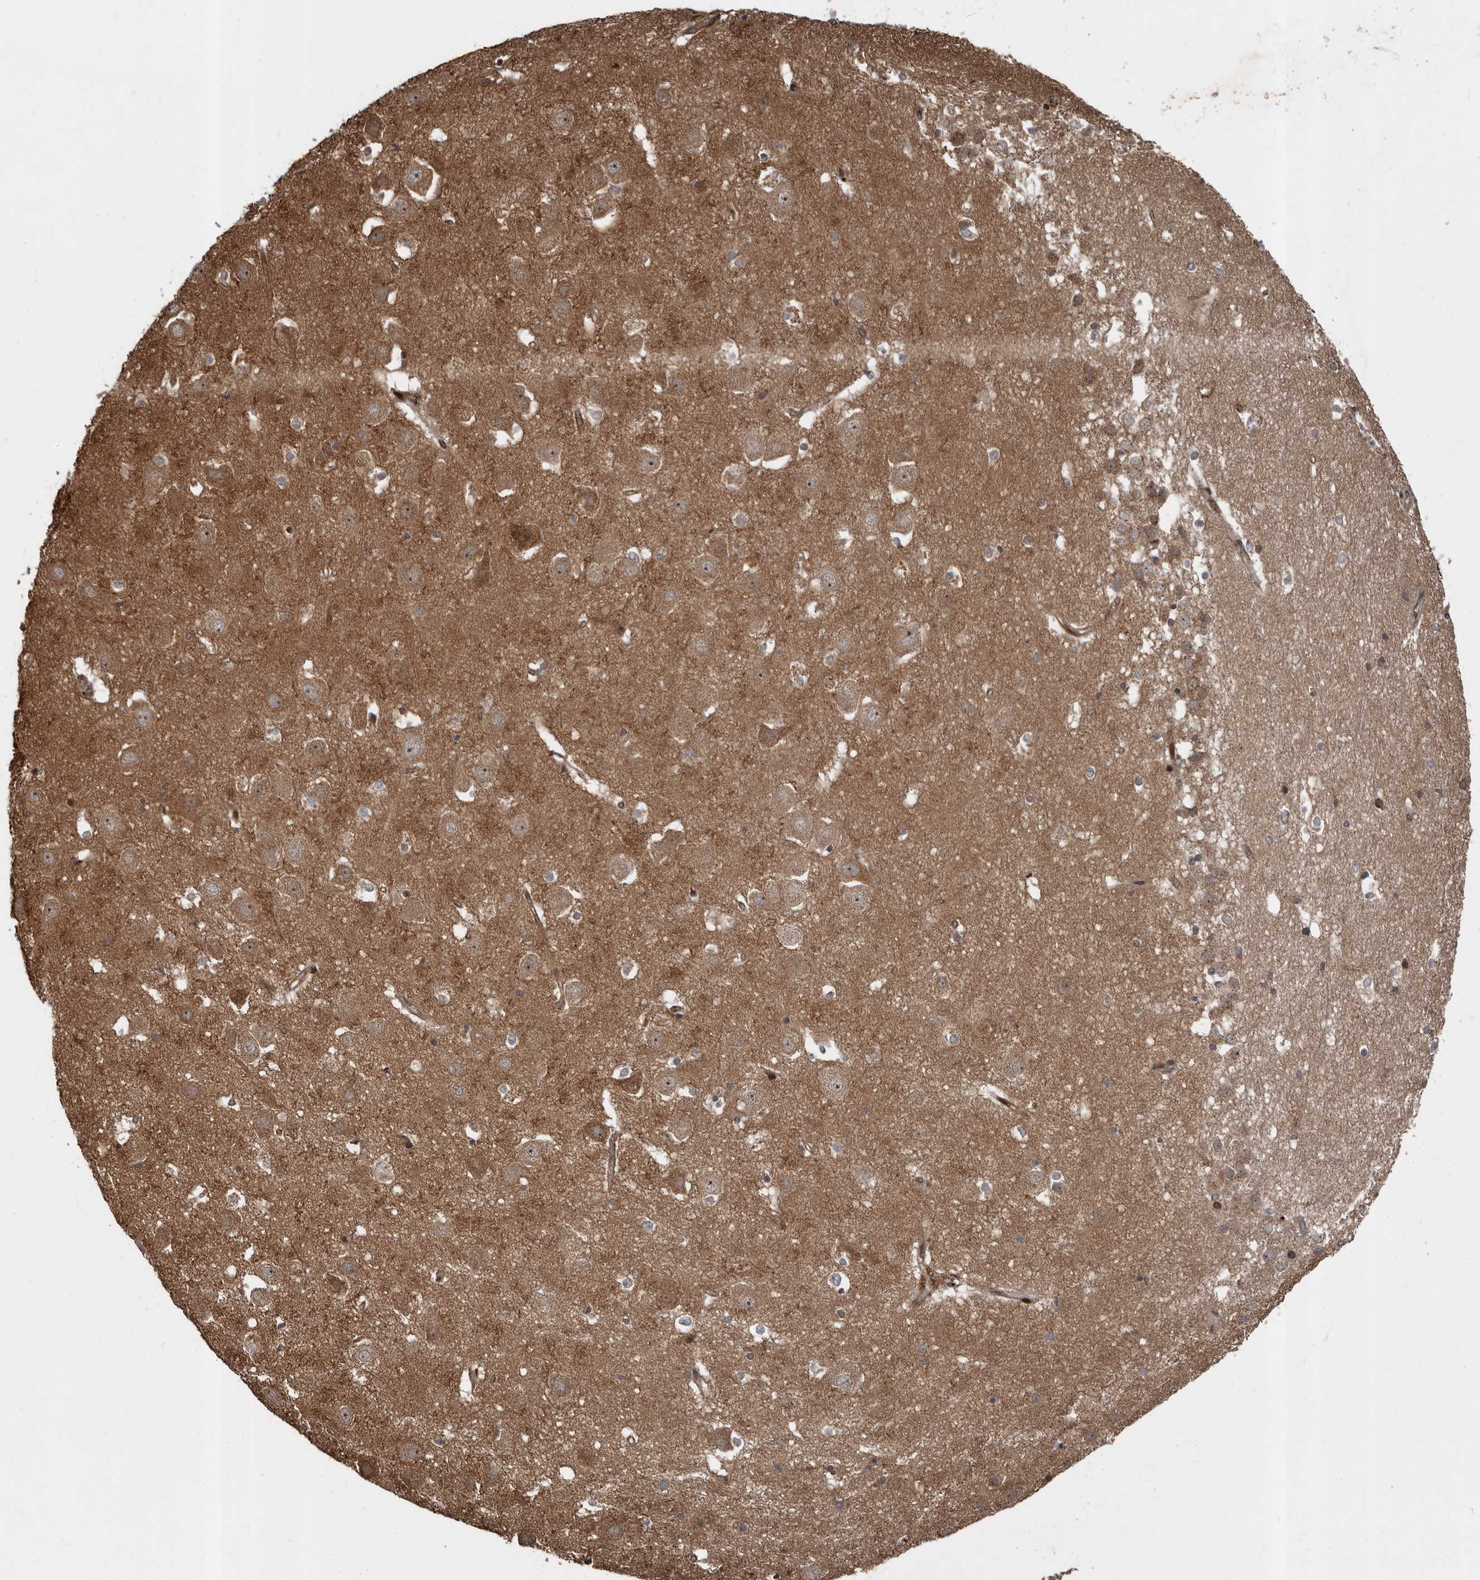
{"staining": {"intensity": "moderate", "quantity": "25%-75%", "location": "cytoplasmic/membranous,nuclear"}, "tissue": "hippocampus", "cell_type": "Glial cells", "image_type": "normal", "snomed": [{"axis": "morphology", "description": "Normal tissue, NOS"}, {"axis": "topography", "description": "Hippocampus"}], "caption": "DAB (3,3'-diaminobenzidine) immunohistochemical staining of unremarkable human hippocampus demonstrates moderate cytoplasmic/membranous,nuclear protein staining in about 25%-75% of glial cells.", "gene": "CCDC190", "patient": {"sex": "female", "age": 52}}